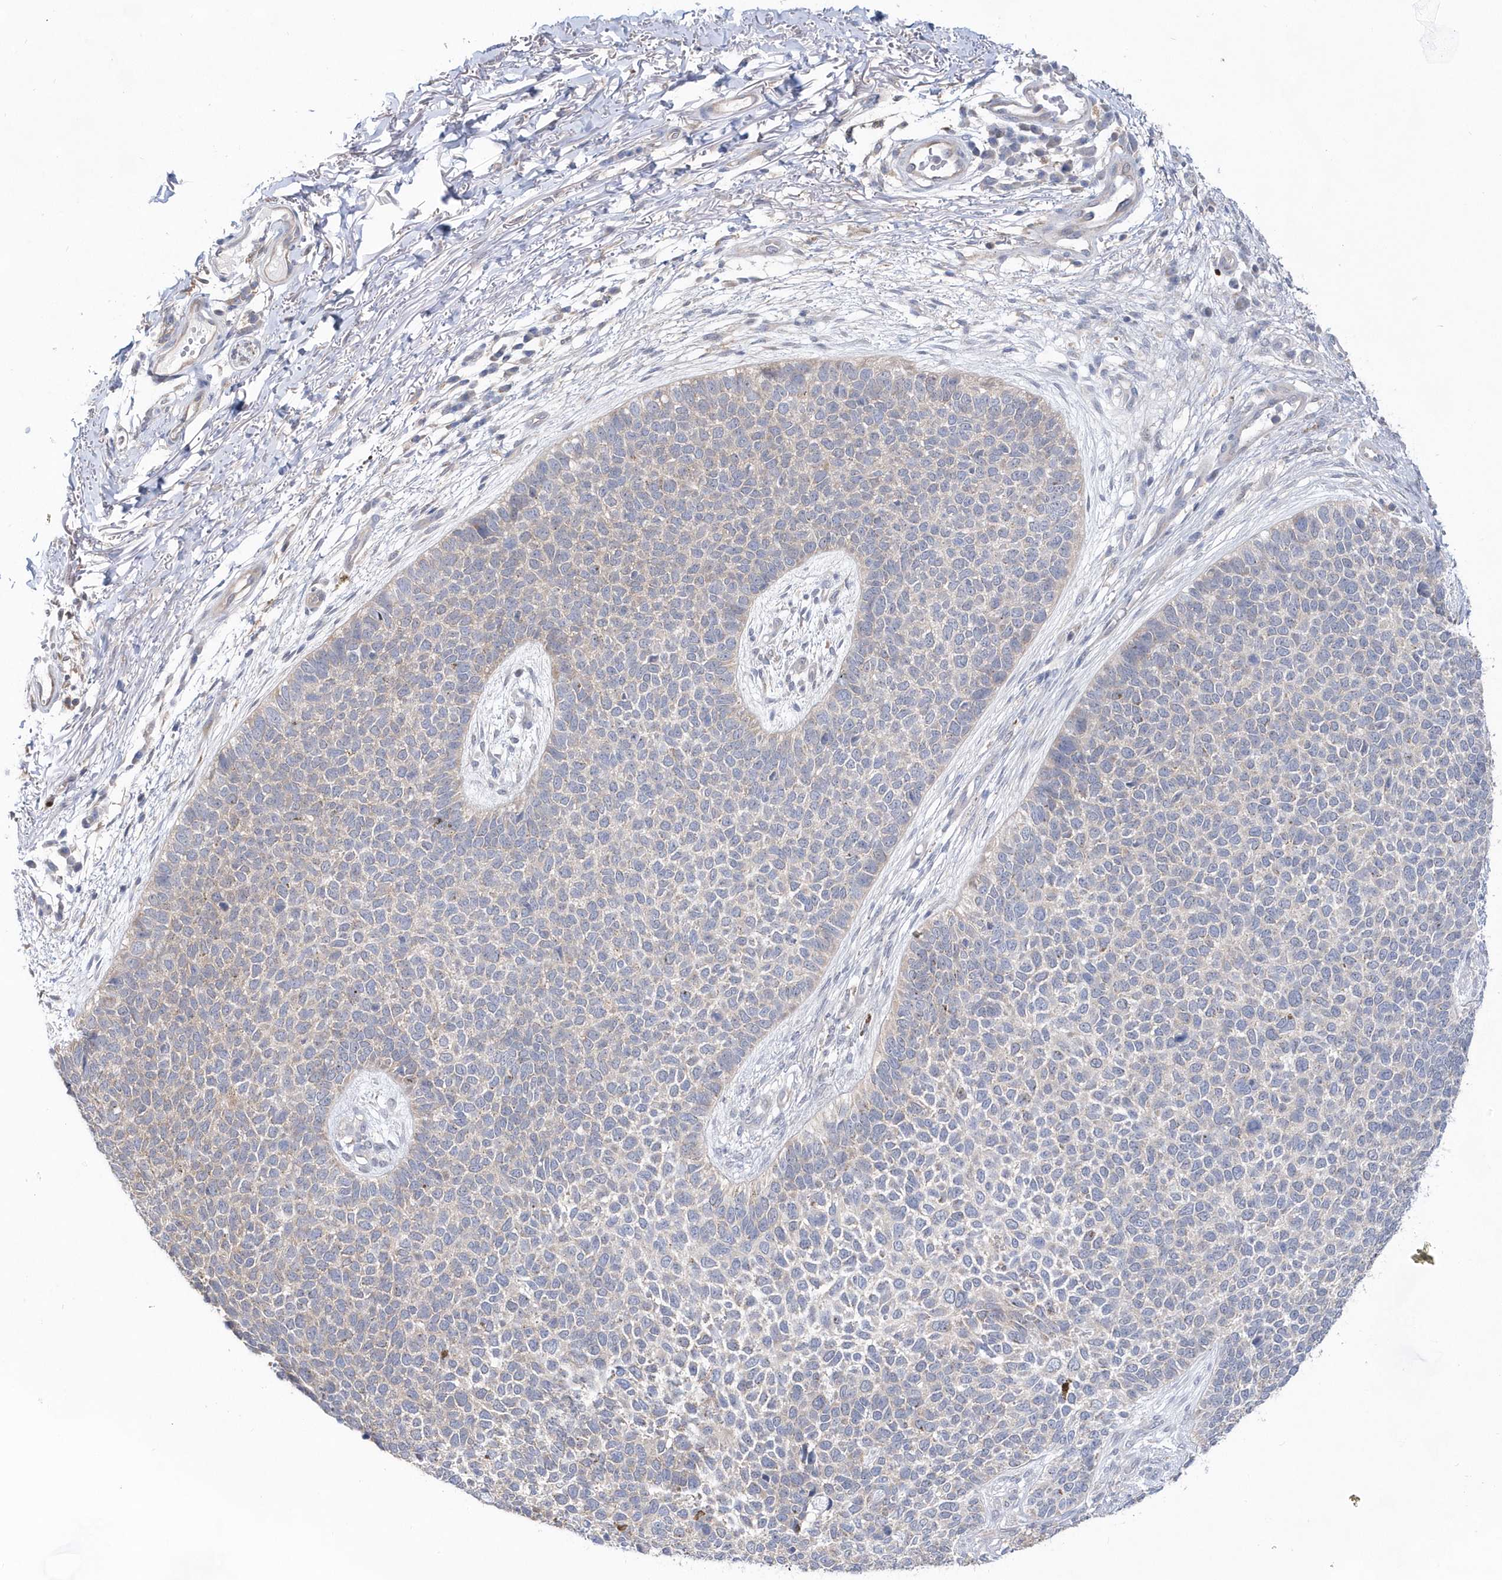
{"staining": {"intensity": "negative", "quantity": "none", "location": "none"}, "tissue": "skin cancer", "cell_type": "Tumor cells", "image_type": "cancer", "snomed": [{"axis": "morphology", "description": "Basal cell carcinoma"}, {"axis": "topography", "description": "Skin"}], "caption": "The immunohistochemistry image has no significant expression in tumor cells of skin cancer (basal cell carcinoma) tissue.", "gene": "BDH2", "patient": {"sex": "female", "age": 84}}